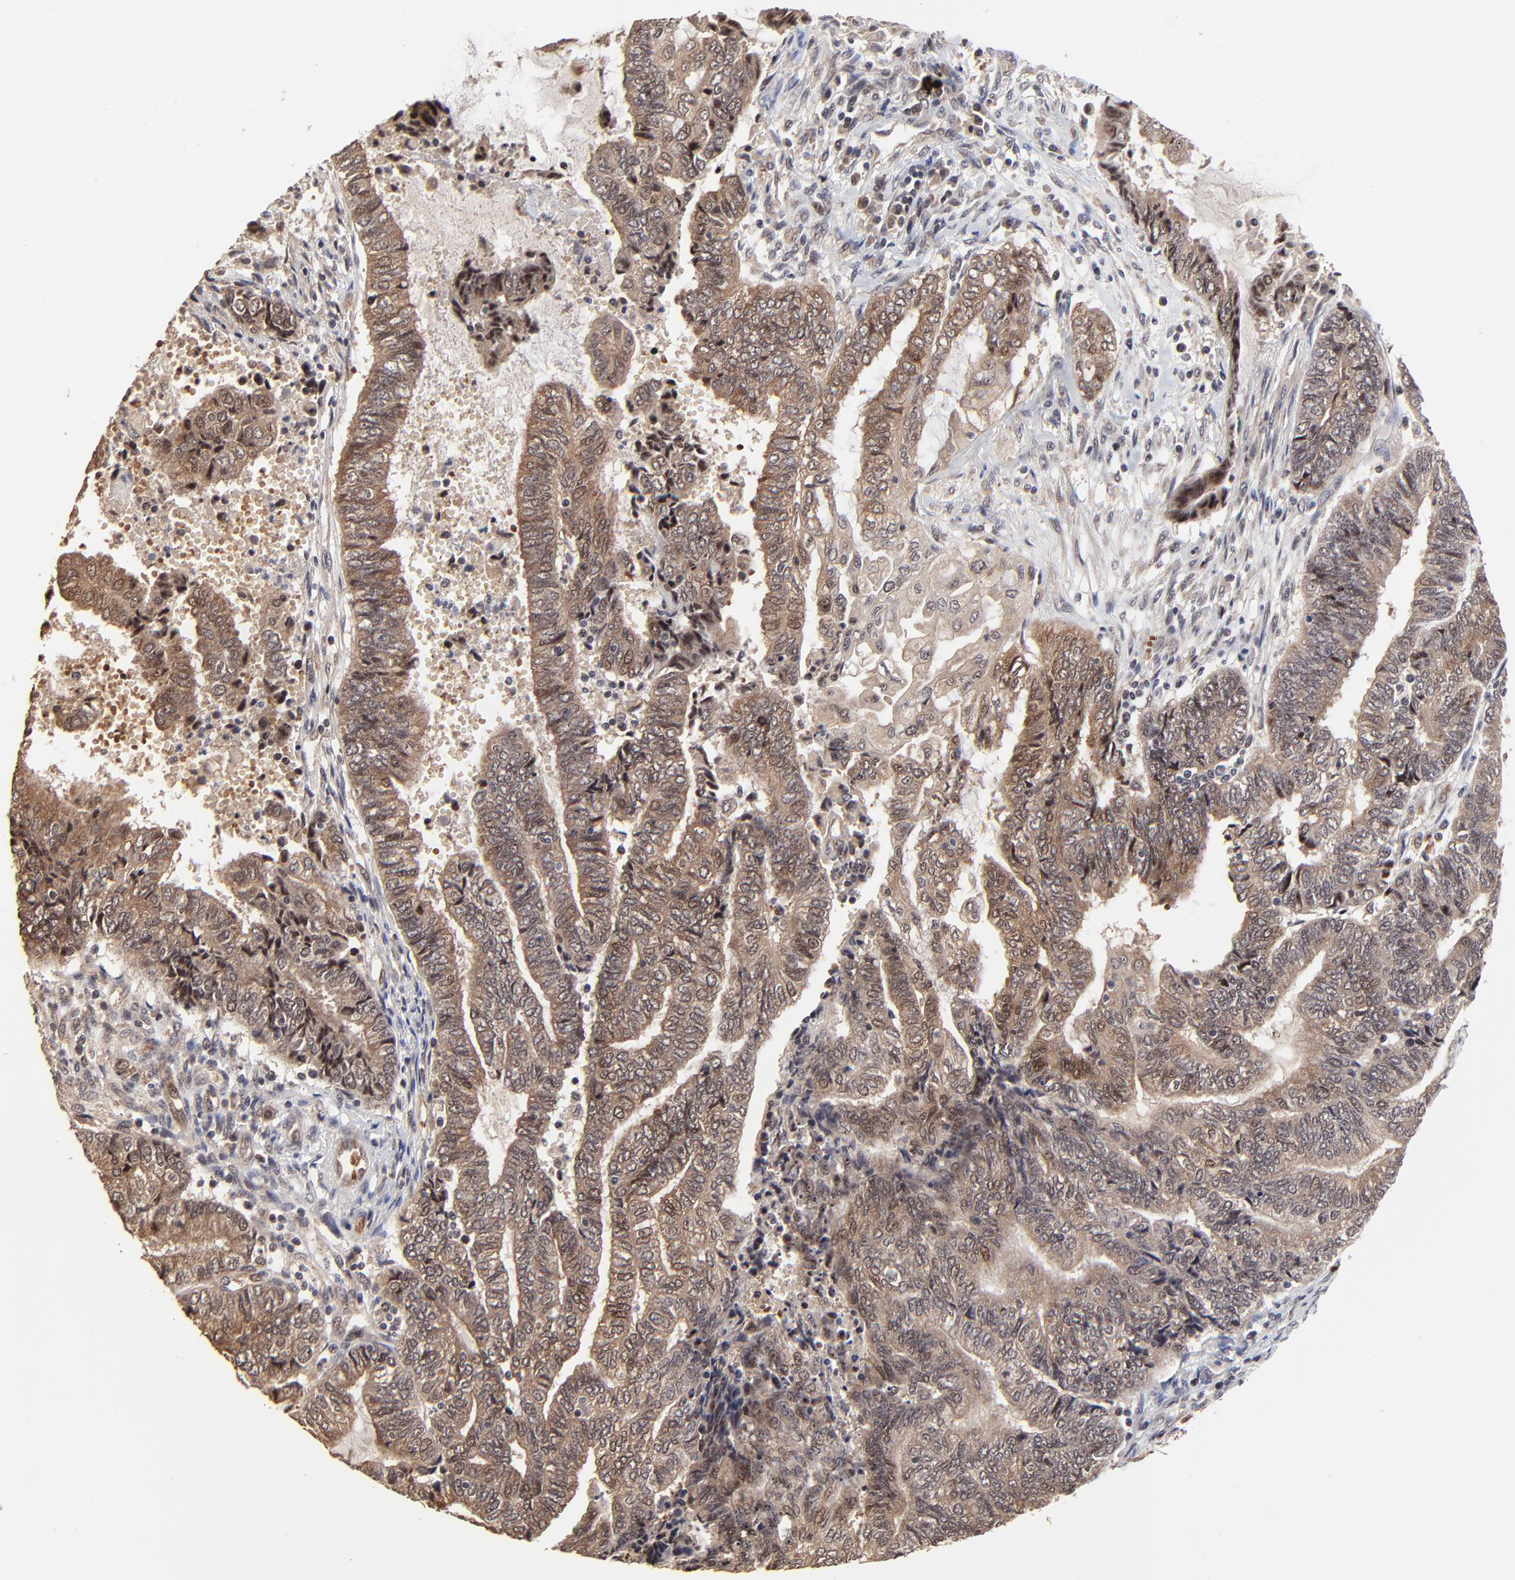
{"staining": {"intensity": "moderate", "quantity": ">75%", "location": "cytoplasmic/membranous"}, "tissue": "endometrial cancer", "cell_type": "Tumor cells", "image_type": "cancer", "snomed": [{"axis": "morphology", "description": "Adenocarcinoma, NOS"}, {"axis": "topography", "description": "Uterus"}, {"axis": "topography", "description": "Endometrium"}], "caption": "Human endometrial cancer (adenocarcinoma) stained for a protein (brown) reveals moderate cytoplasmic/membranous positive staining in about >75% of tumor cells.", "gene": "FRMD8", "patient": {"sex": "female", "age": 70}}